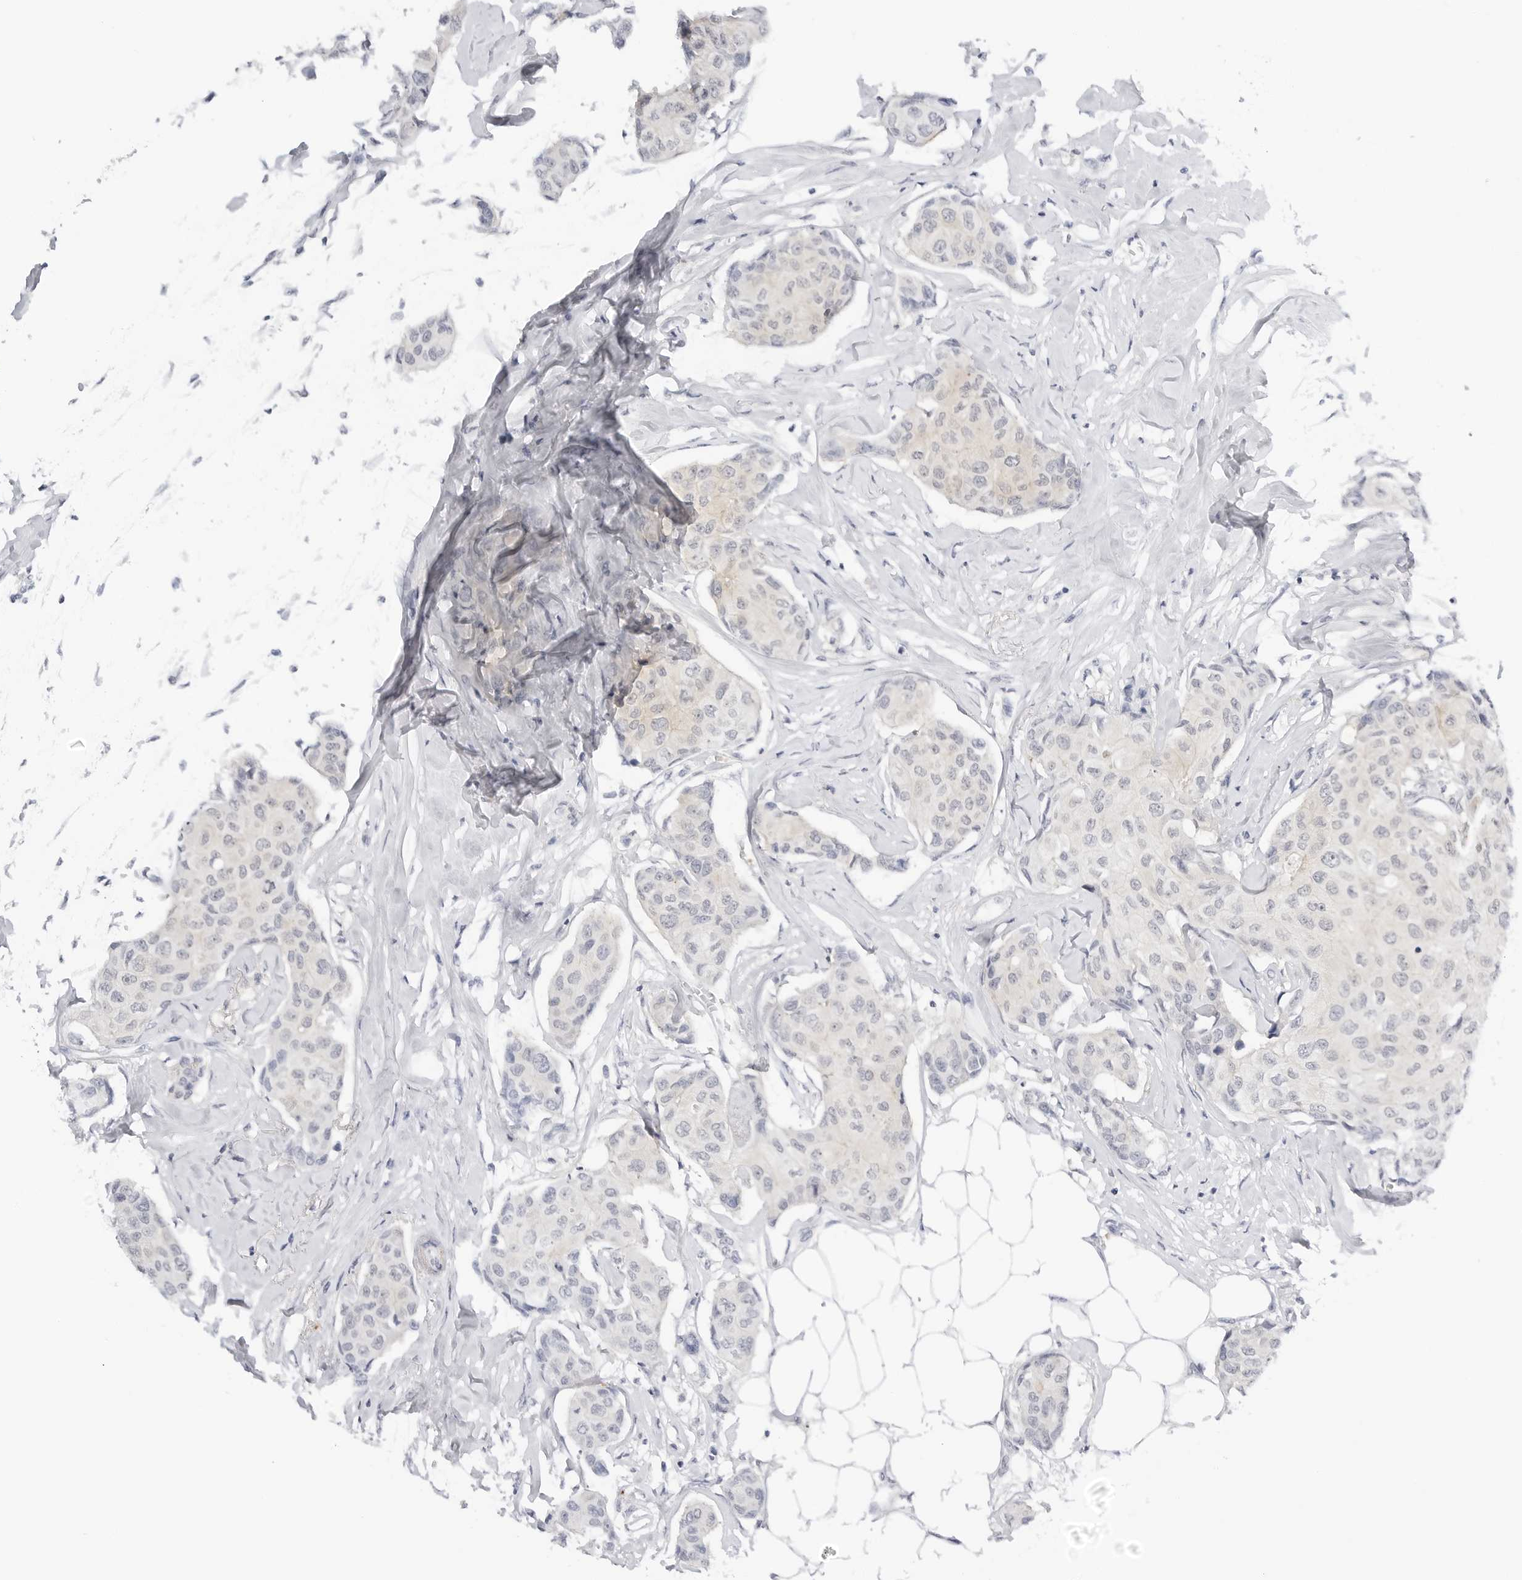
{"staining": {"intensity": "negative", "quantity": "none", "location": "none"}, "tissue": "breast cancer", "cell_type": "Tumor cells", "image_type": "cancer", "snomed": [{"axis": "morphology", "description": "Duct carcinoma"}, {"axis": "topography", "description": "Breast"}], "caption": "Infiltrating ductal carcinoma (breast) was stained to show a protein in brown. There is no significant expression in tumor cells.", "gene": "MAP2K5", "patient": {"sex": "female", "age": 80}}